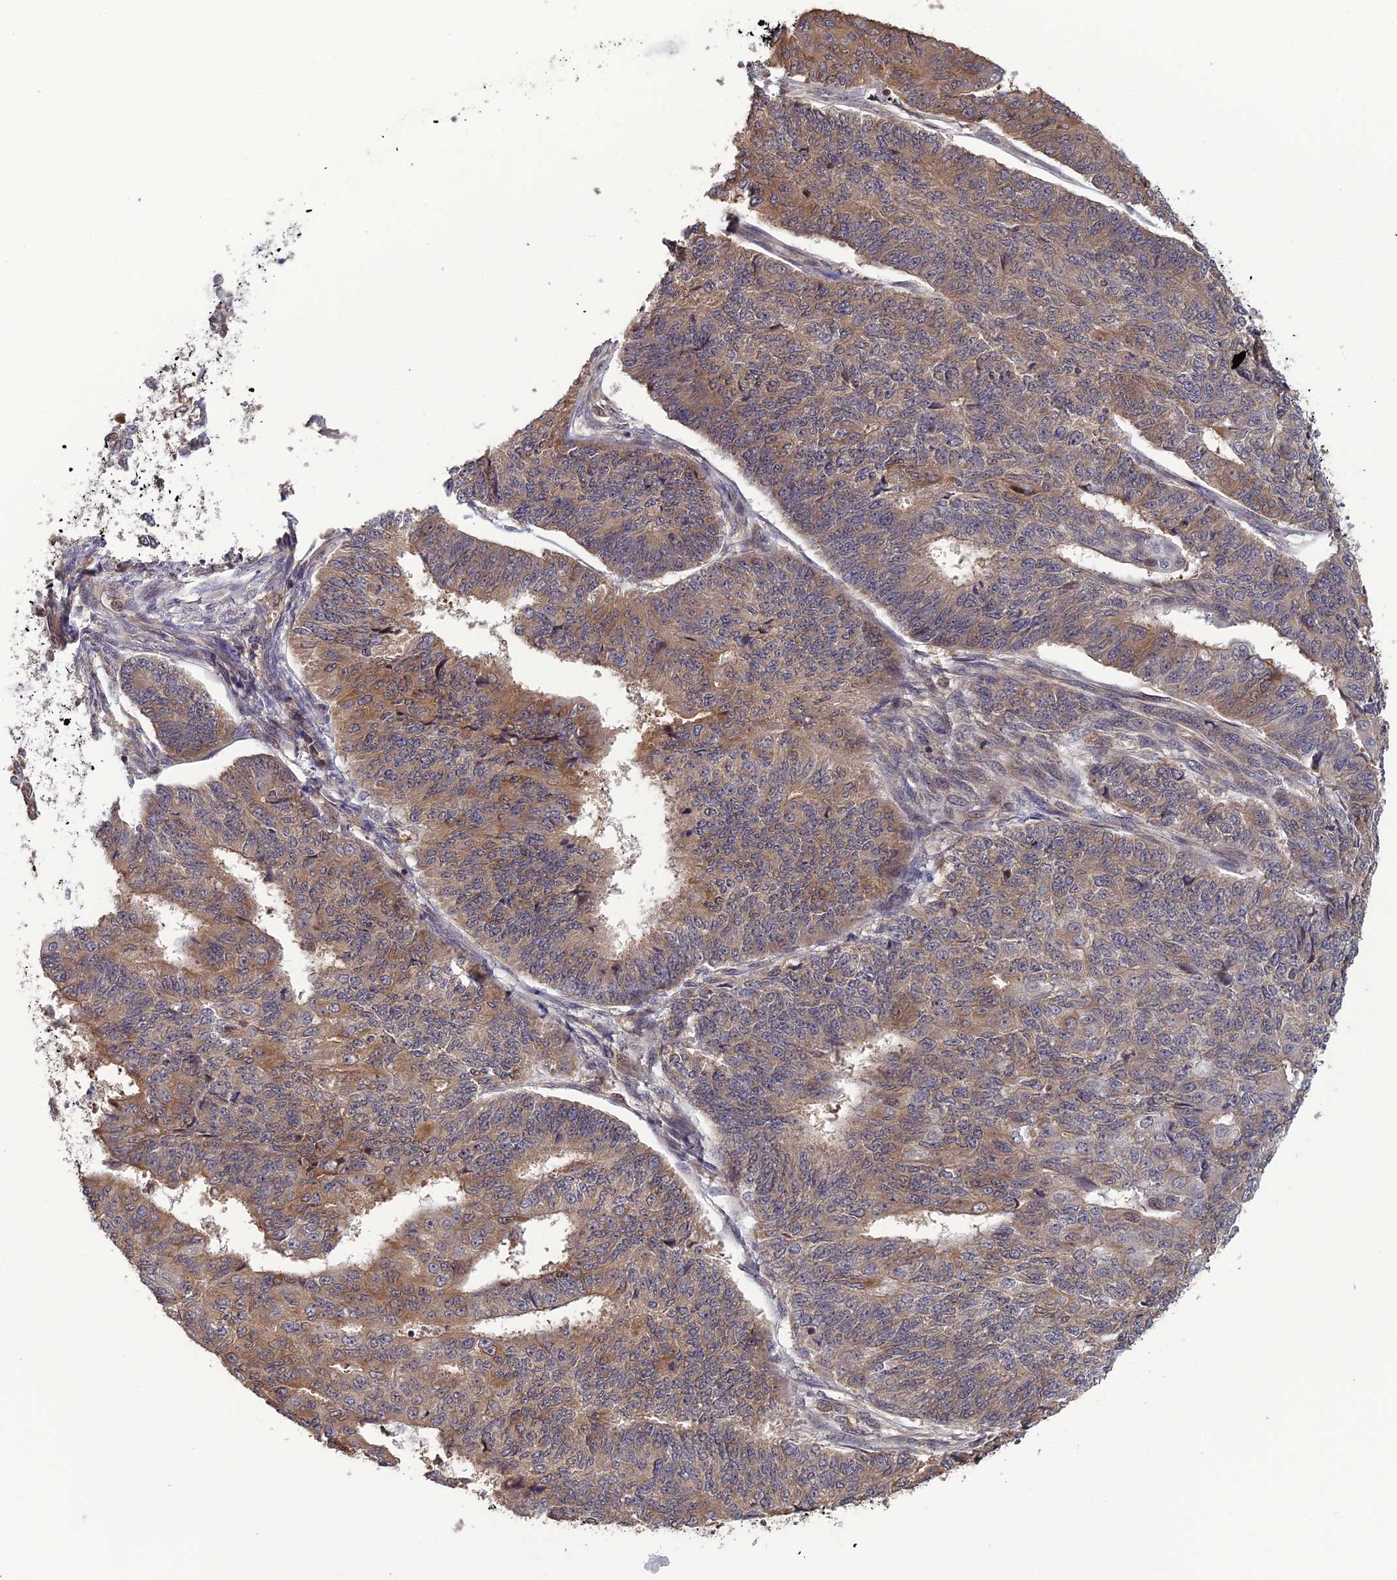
{"staining": {"intensity": "moderate", "quantity": "25%-75%", "location": "cytoplasmic/membranous"}, "tissue": "endometrial cancer", "cell_type": "Tumor cells", "image_type": "cancer", "snomed": [{"axis": "morphology", "description": "Adenocarcinoma, NOS"}, {"axis": "topography", "description": "Endometrium"}], "caption": "Endometrial cancer stained with a brown dye shows moderate cytoplasmic/membranous positive positivity in about 25%-75% of tumor cells.", "gene": "LIN37", "patient": {"sex": "female", "age": 32}}